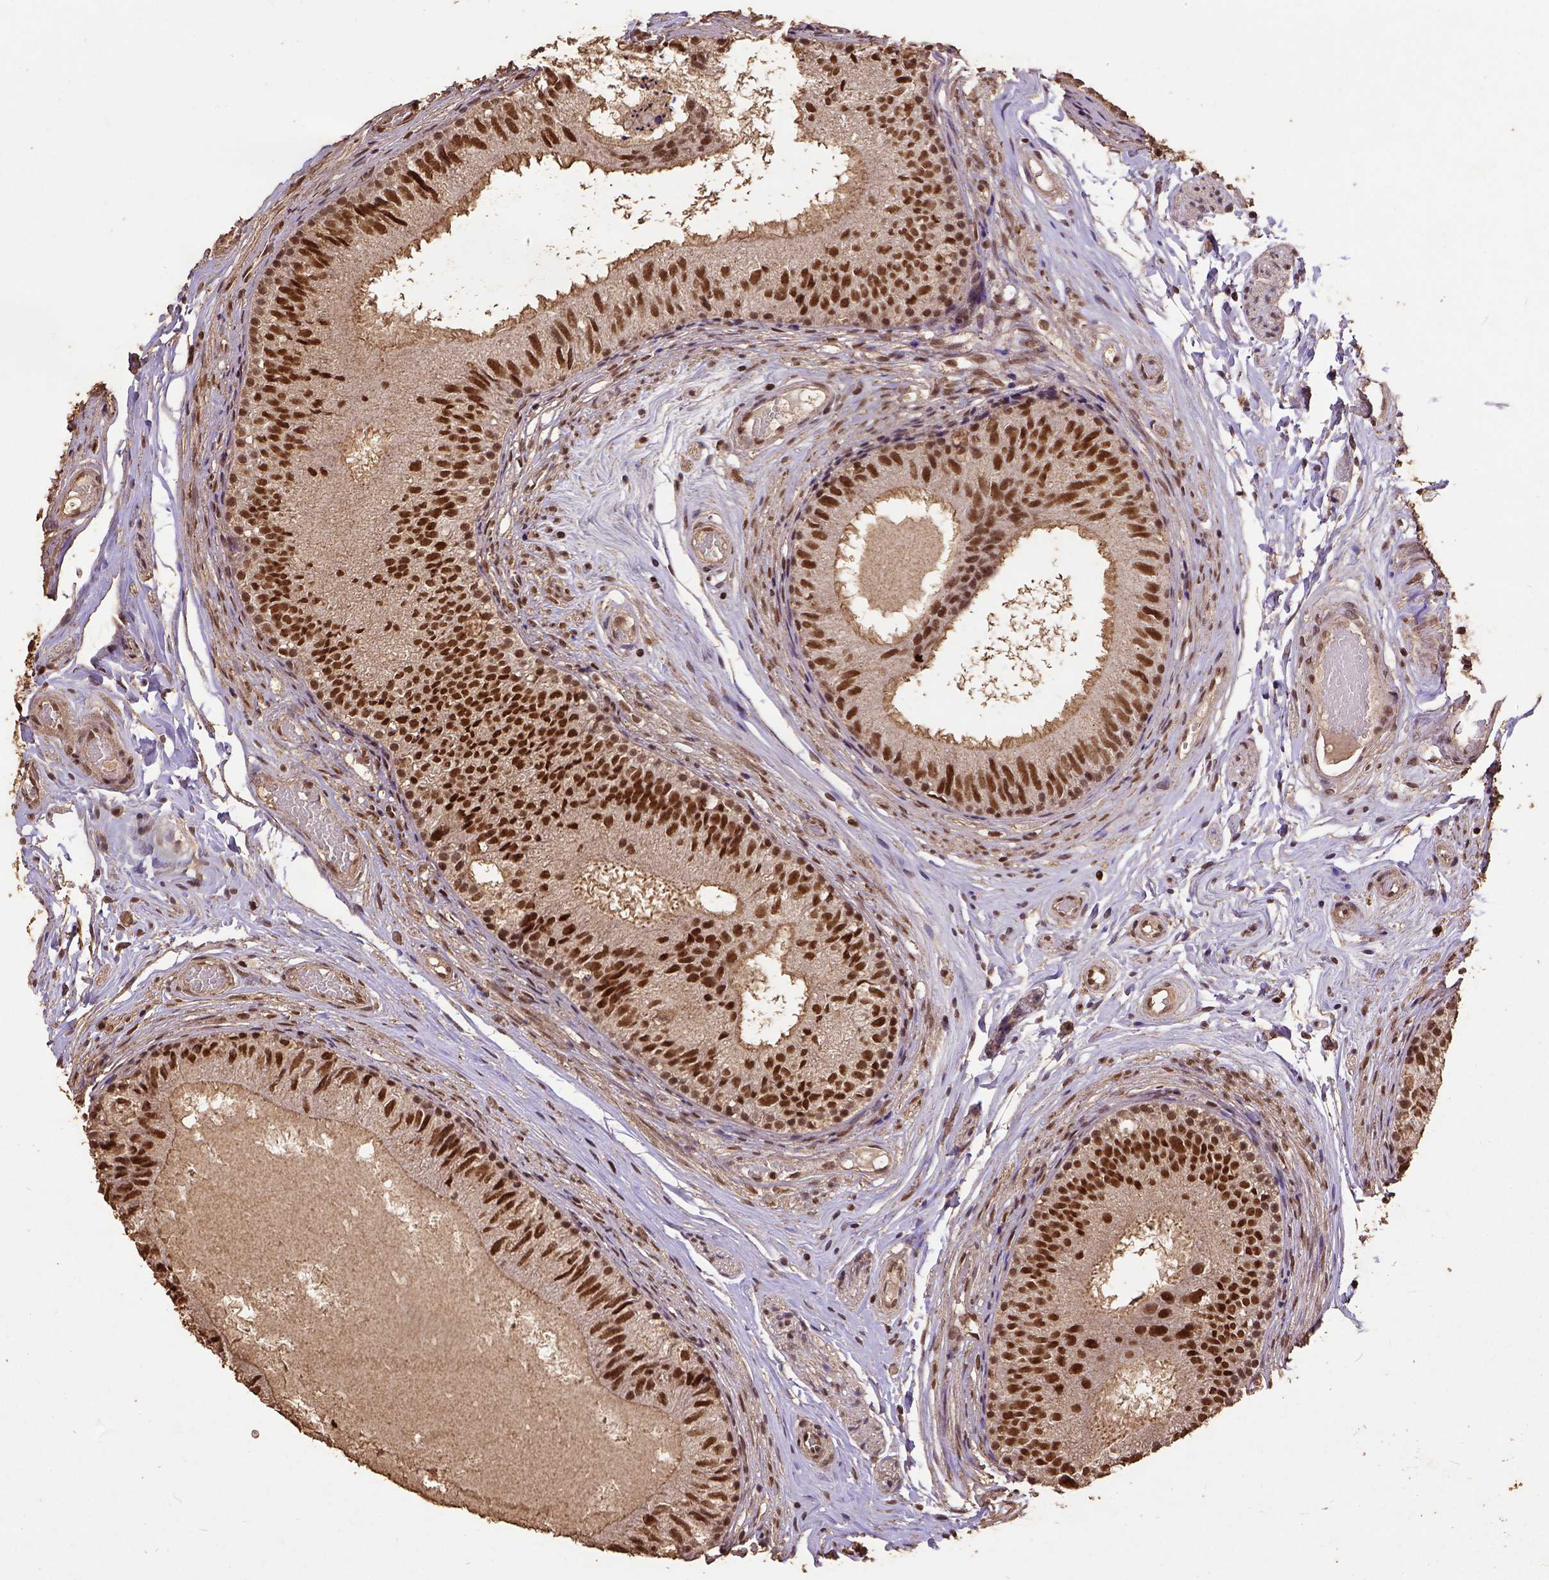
{"staining": {"intensity": "strong", "quantity": ">75%", "location": "nuclear"}, "tissue": "epididymis", "cell_type": "Glandular cells", "image_type": "normal", "snomed": [{"axis": "morphology", "description": "Normal tissue, NOS"}, {"axis": "topography", "description": "Epididymis"}], "caption": "The image exhibits staining of unremarkable epididymis, revealing strong nuclear protein expression (brown color) within glandular cells. The staining was performed using DAB, with brown indicating positive protein expression. Nuclei are stained blue with hematoxylin.", "gene": "NACC1", "patient": {"sex": "male", "age": 29}}